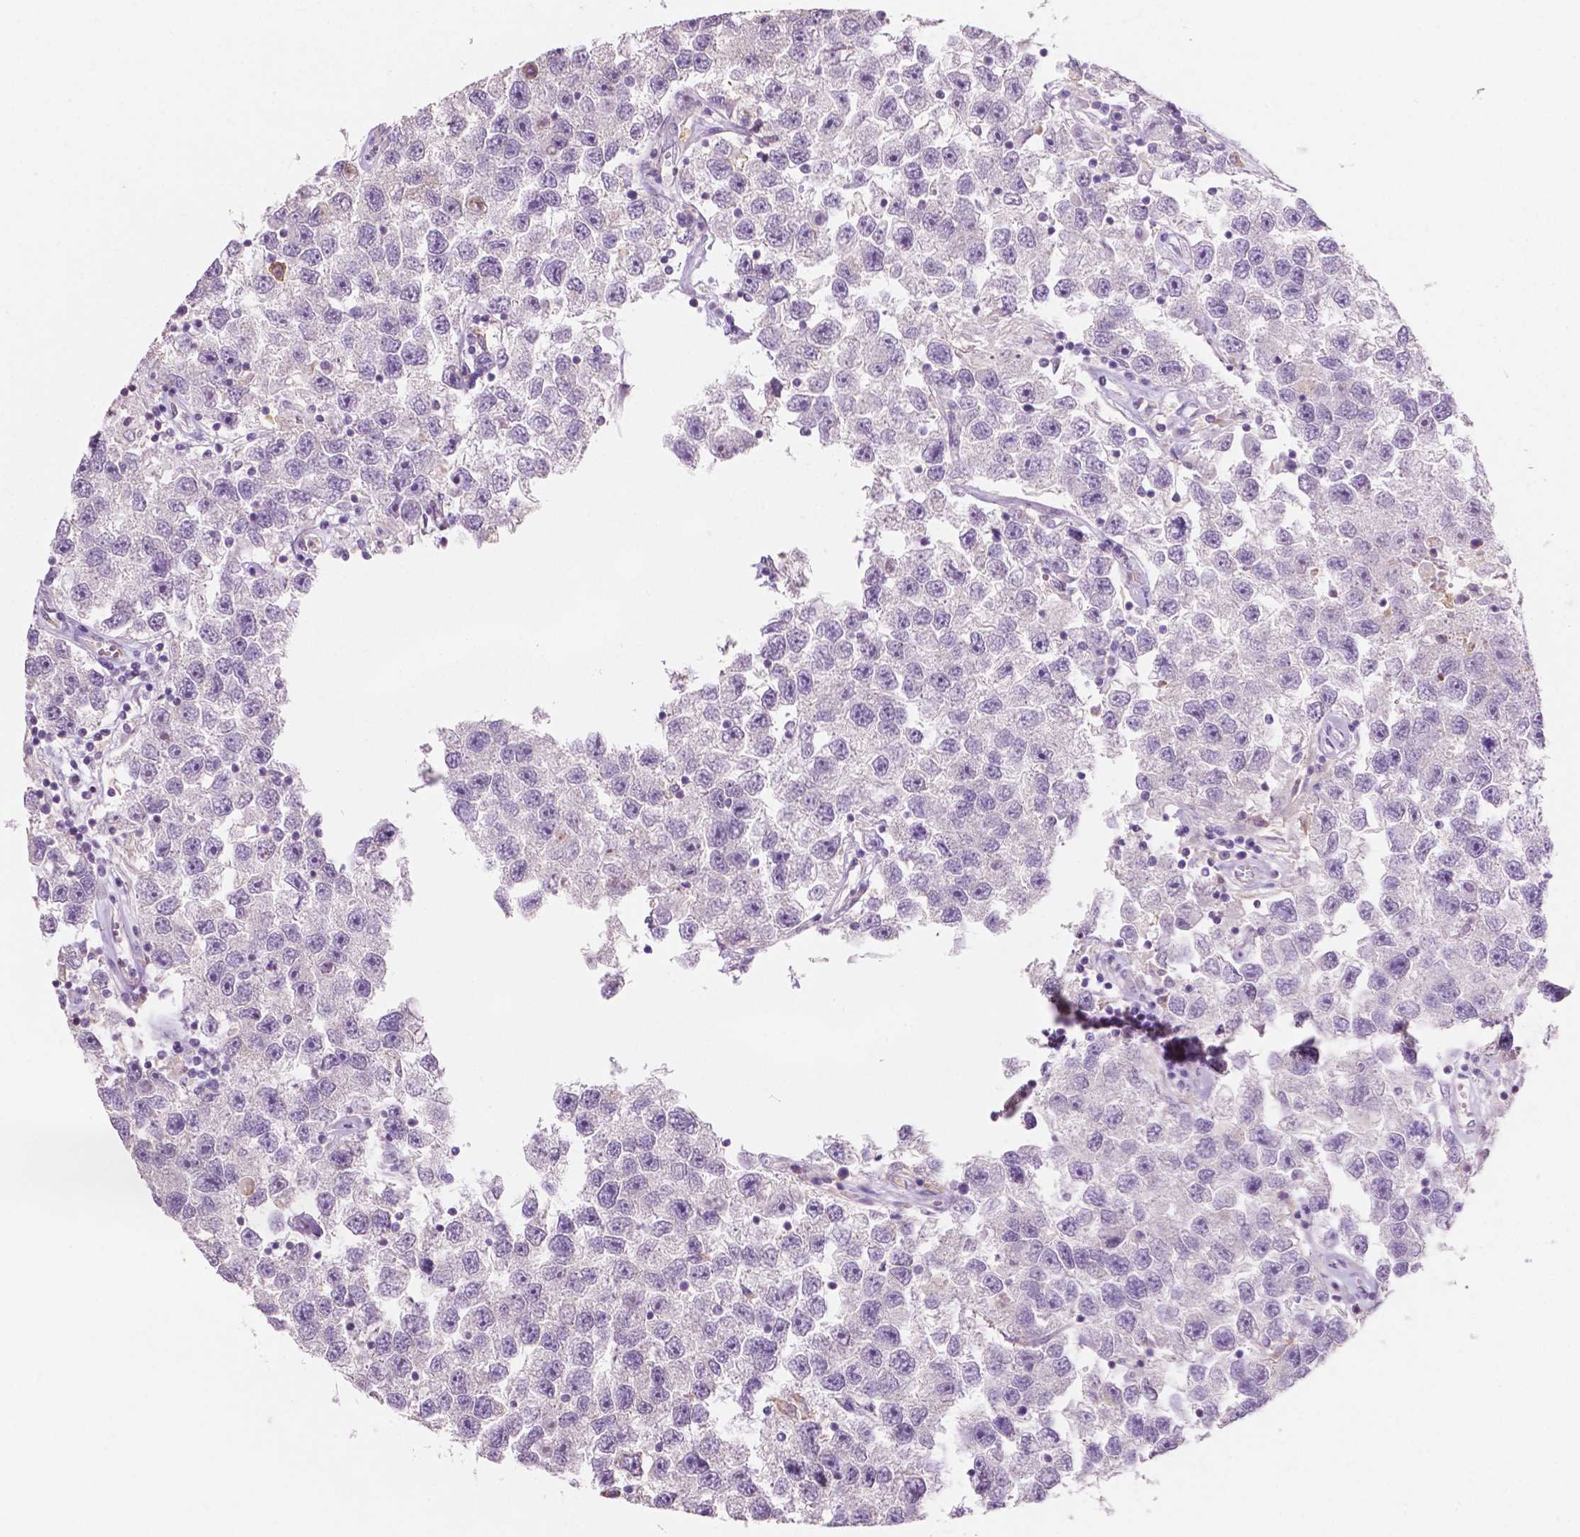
{"staining": {"intensity": "negative", "quantity": "none", "location": "none"}, "tissue": "testis cancer", "cell_type": "Tumor cells", "image_type": "cancer", "snomed": [{"axis": "morphology", "description": "Seminoma, NOS"}, {"axis": "topography", "description": "Testis"}], "caption": "Human seminoma (testis) stained for a protein using IHC shows no expression in tumor cells.", "gene": "LRP1B", "patient": {"sex": "male", "age": 26}}